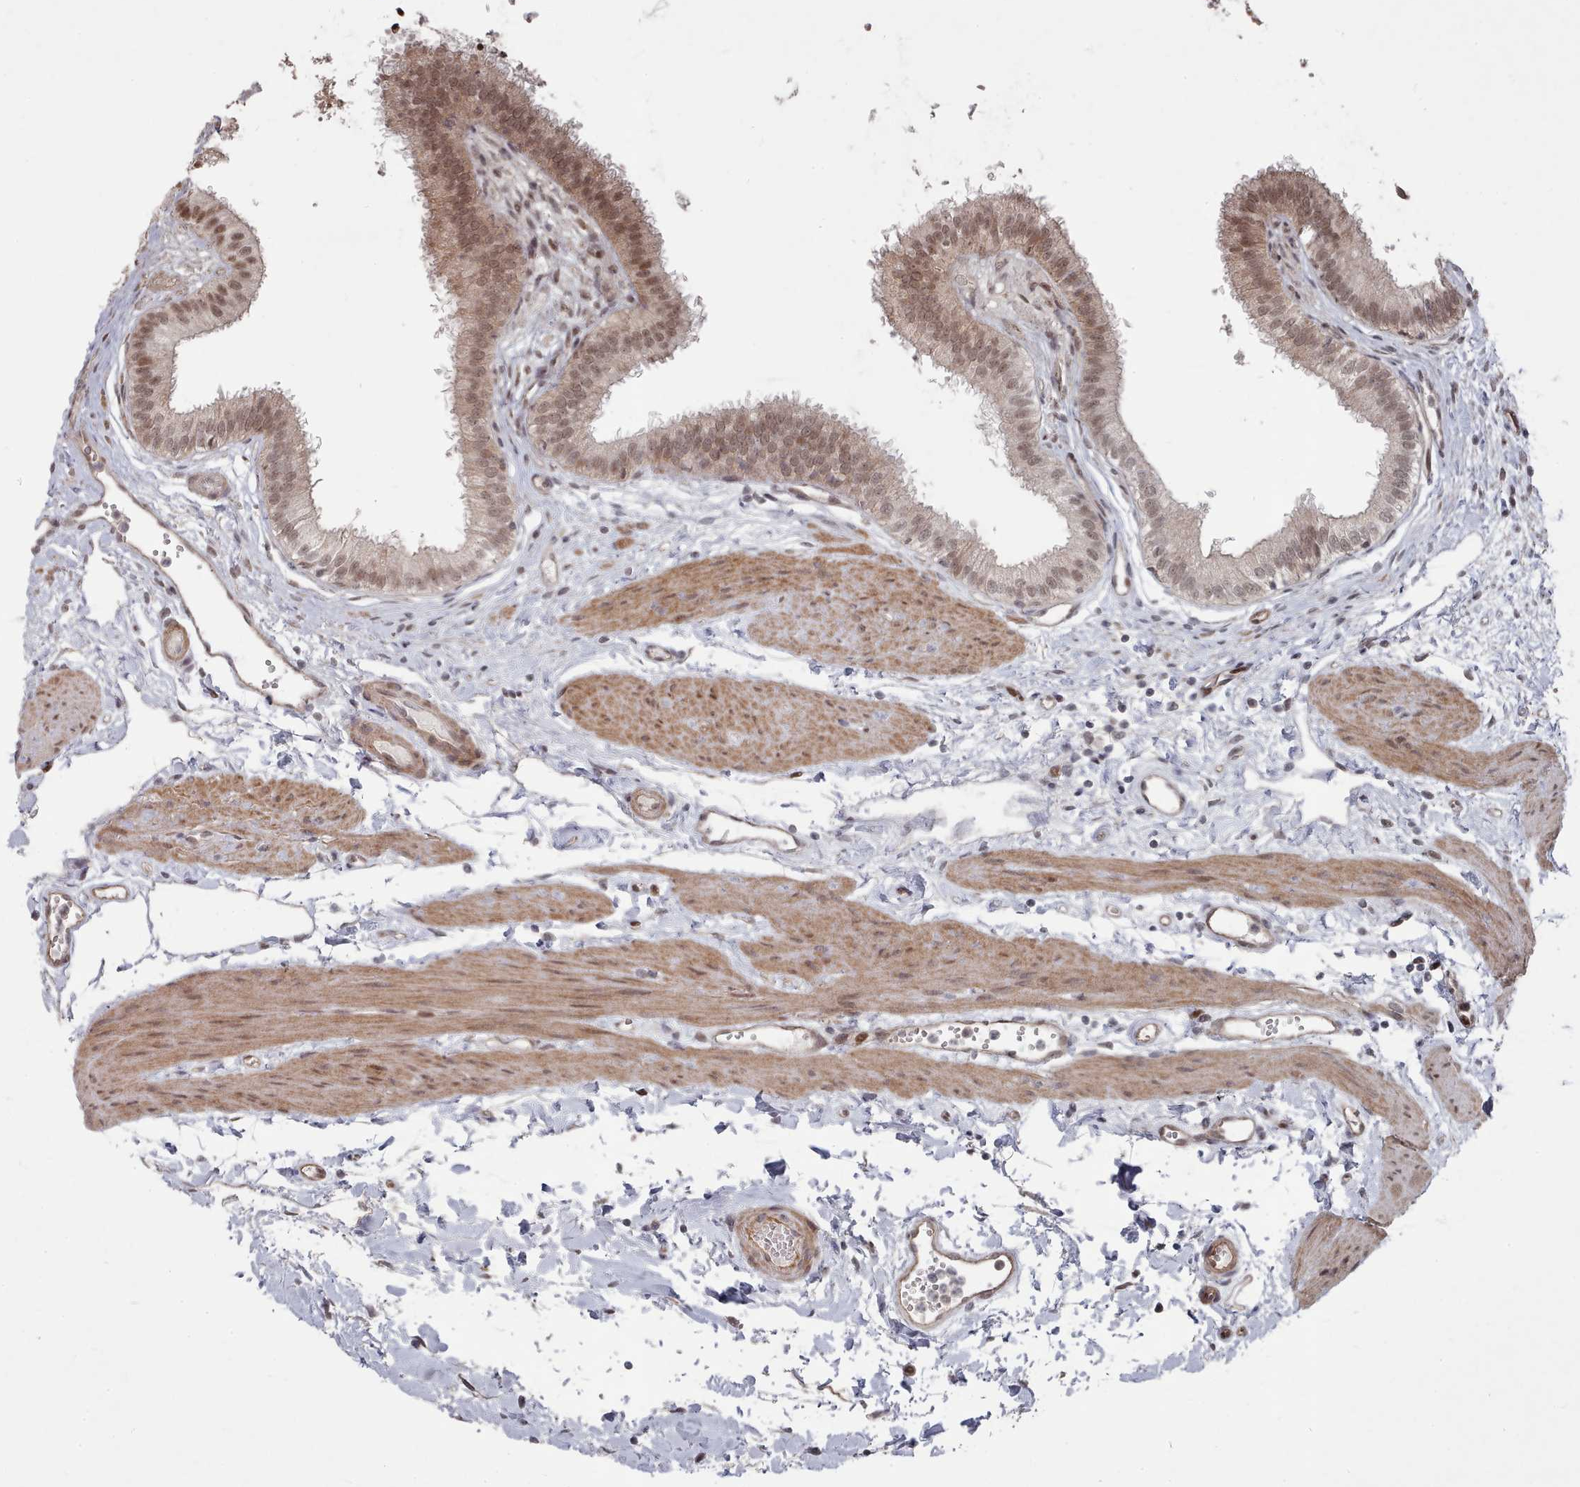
{"staining": {"intensity": "moderate", "quantity": ">75%", "location": "cytoplasmic/membranous,nuclear"}, "tissue": "gallbladder", "cell_type": "Glandular cells", "image_type": "normal", "snomed": [{"axis": "morphology", "description": "Normal tissue, NOS"}, {"axis": "topography", "description": "Gallbladder"}], "caption": "Immunohistochemistry micrograph of normal gallbladder: gallbladder stained using immunohistochemistry demonstrates medium levels of moderate protein expression localized specifically in the cytoplasmic/membranous,nuclear of glandular cells, appearing as a cytoplasmic/membranous,nuclear brown color.", "gene": "CPSF4", "patient": {"sex": "female", "age": 54}}